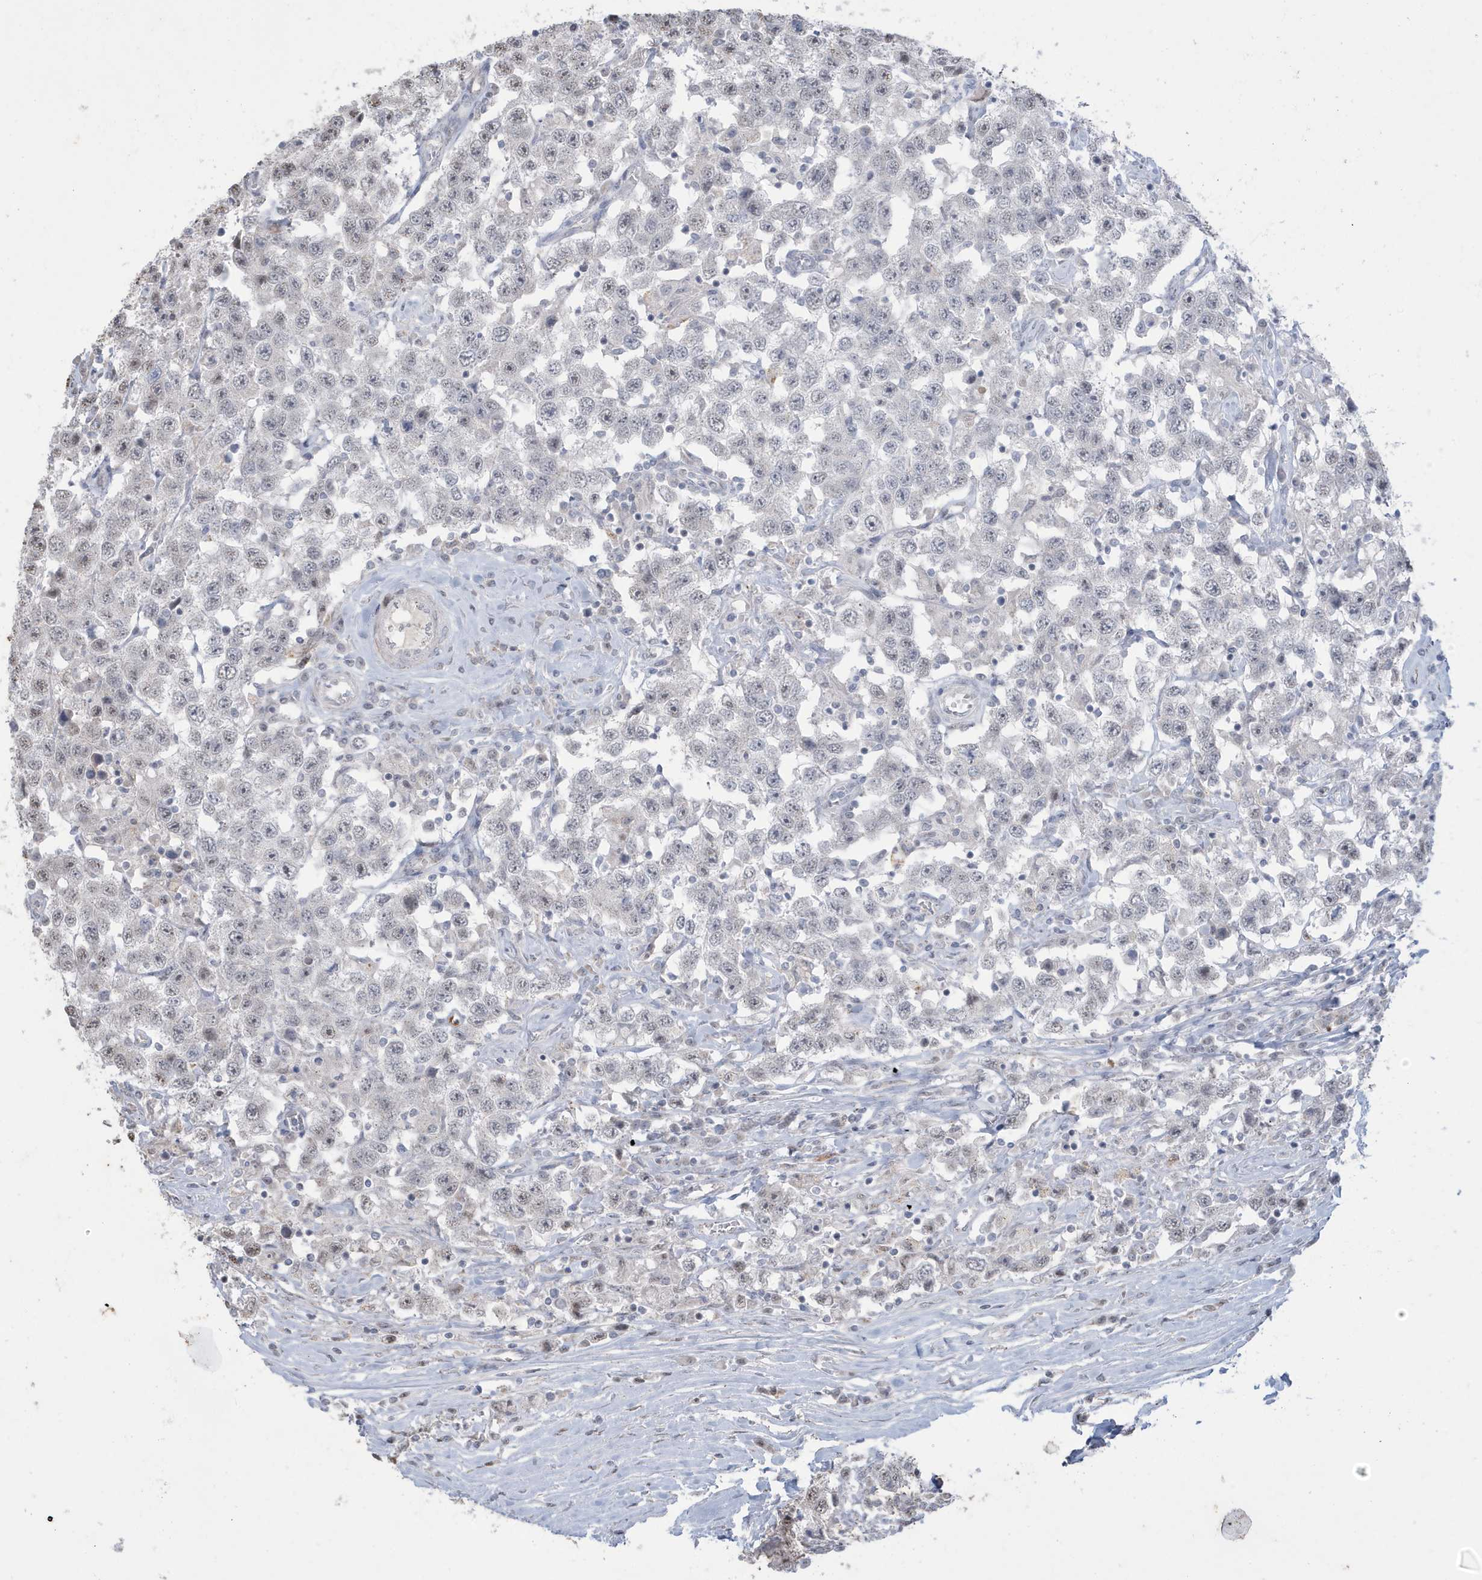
{"staining": {"intensity": "negative", "quantity": "none", "location": "none"}, "tissue": "testis cancer", "cell_type": "Tumor cells", "image_type": "cancer", "snomed": [{"axis": "morphology", "description": "Seminoma, NOS"}, {"axis": "topography", "description": "Testis"}], "caption": "Immunohistochemistry (IHC) of seminoma (testis) shows no staining in tumor cells. The staining is performed using DAB brown chromogen with nuclei counter-stained in using hematoxylin.", "gene": "FNDC1", "patient": {"sex": "male", "age": 41}}